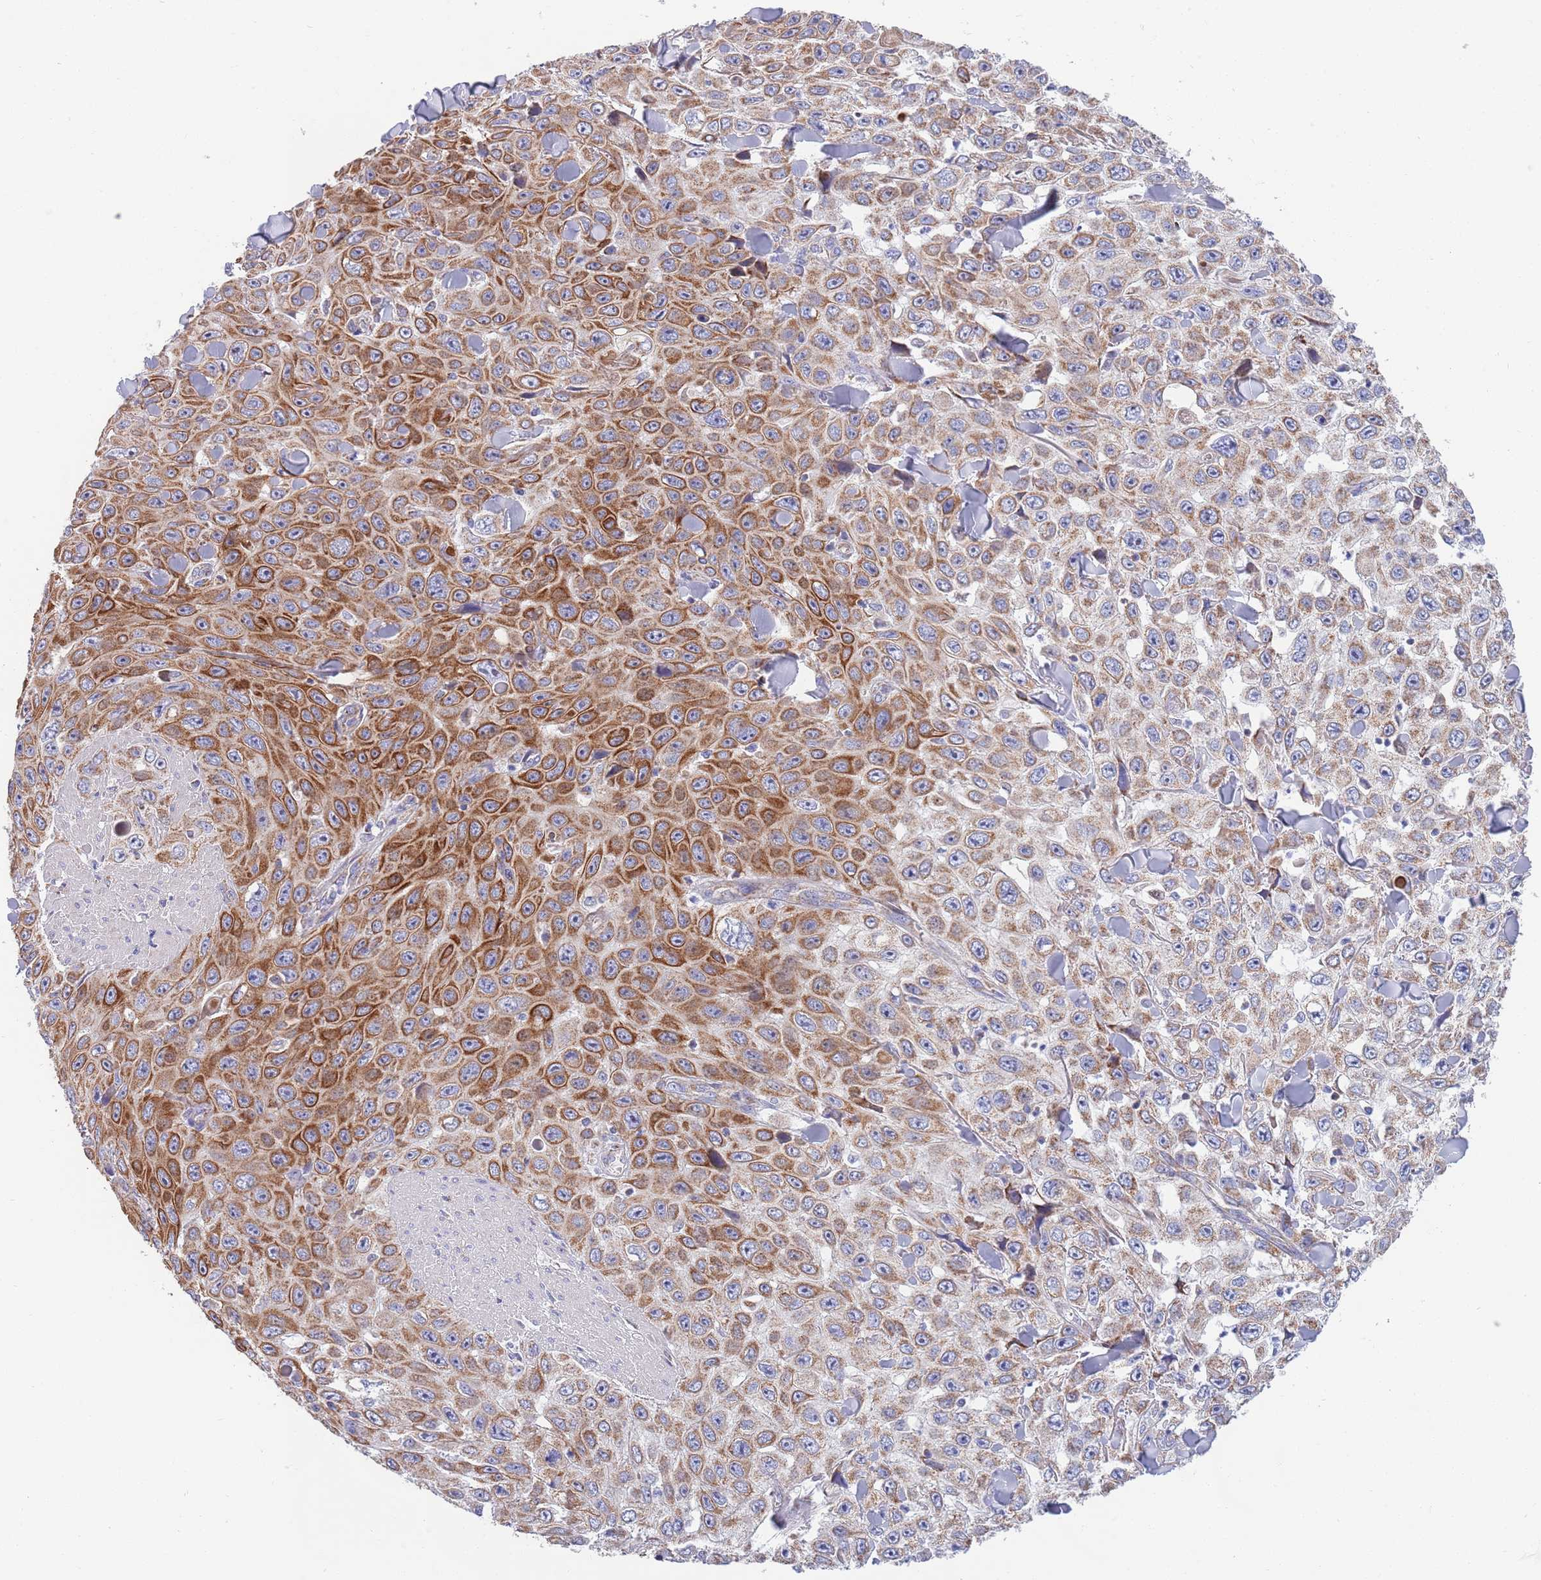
{"staining": {"intensity": "strong", "quantity": ">75%", "location": "cytoplasmic/membranous"}, "tissue": "skin cancer", "cell_type": "Tumor cells", "image_type": "cancer", "snomed": [{"axis": "morphology", "description": "Squamous cell carcinoma, NOS"}, {"axis": "topography", "description": "Skin"}], "caption": "Human skin cancer stained with a protein marker shows strong staining in tumor cells.", "gene": "EMC8", "patient": {"sex": "male", "age": 82}}